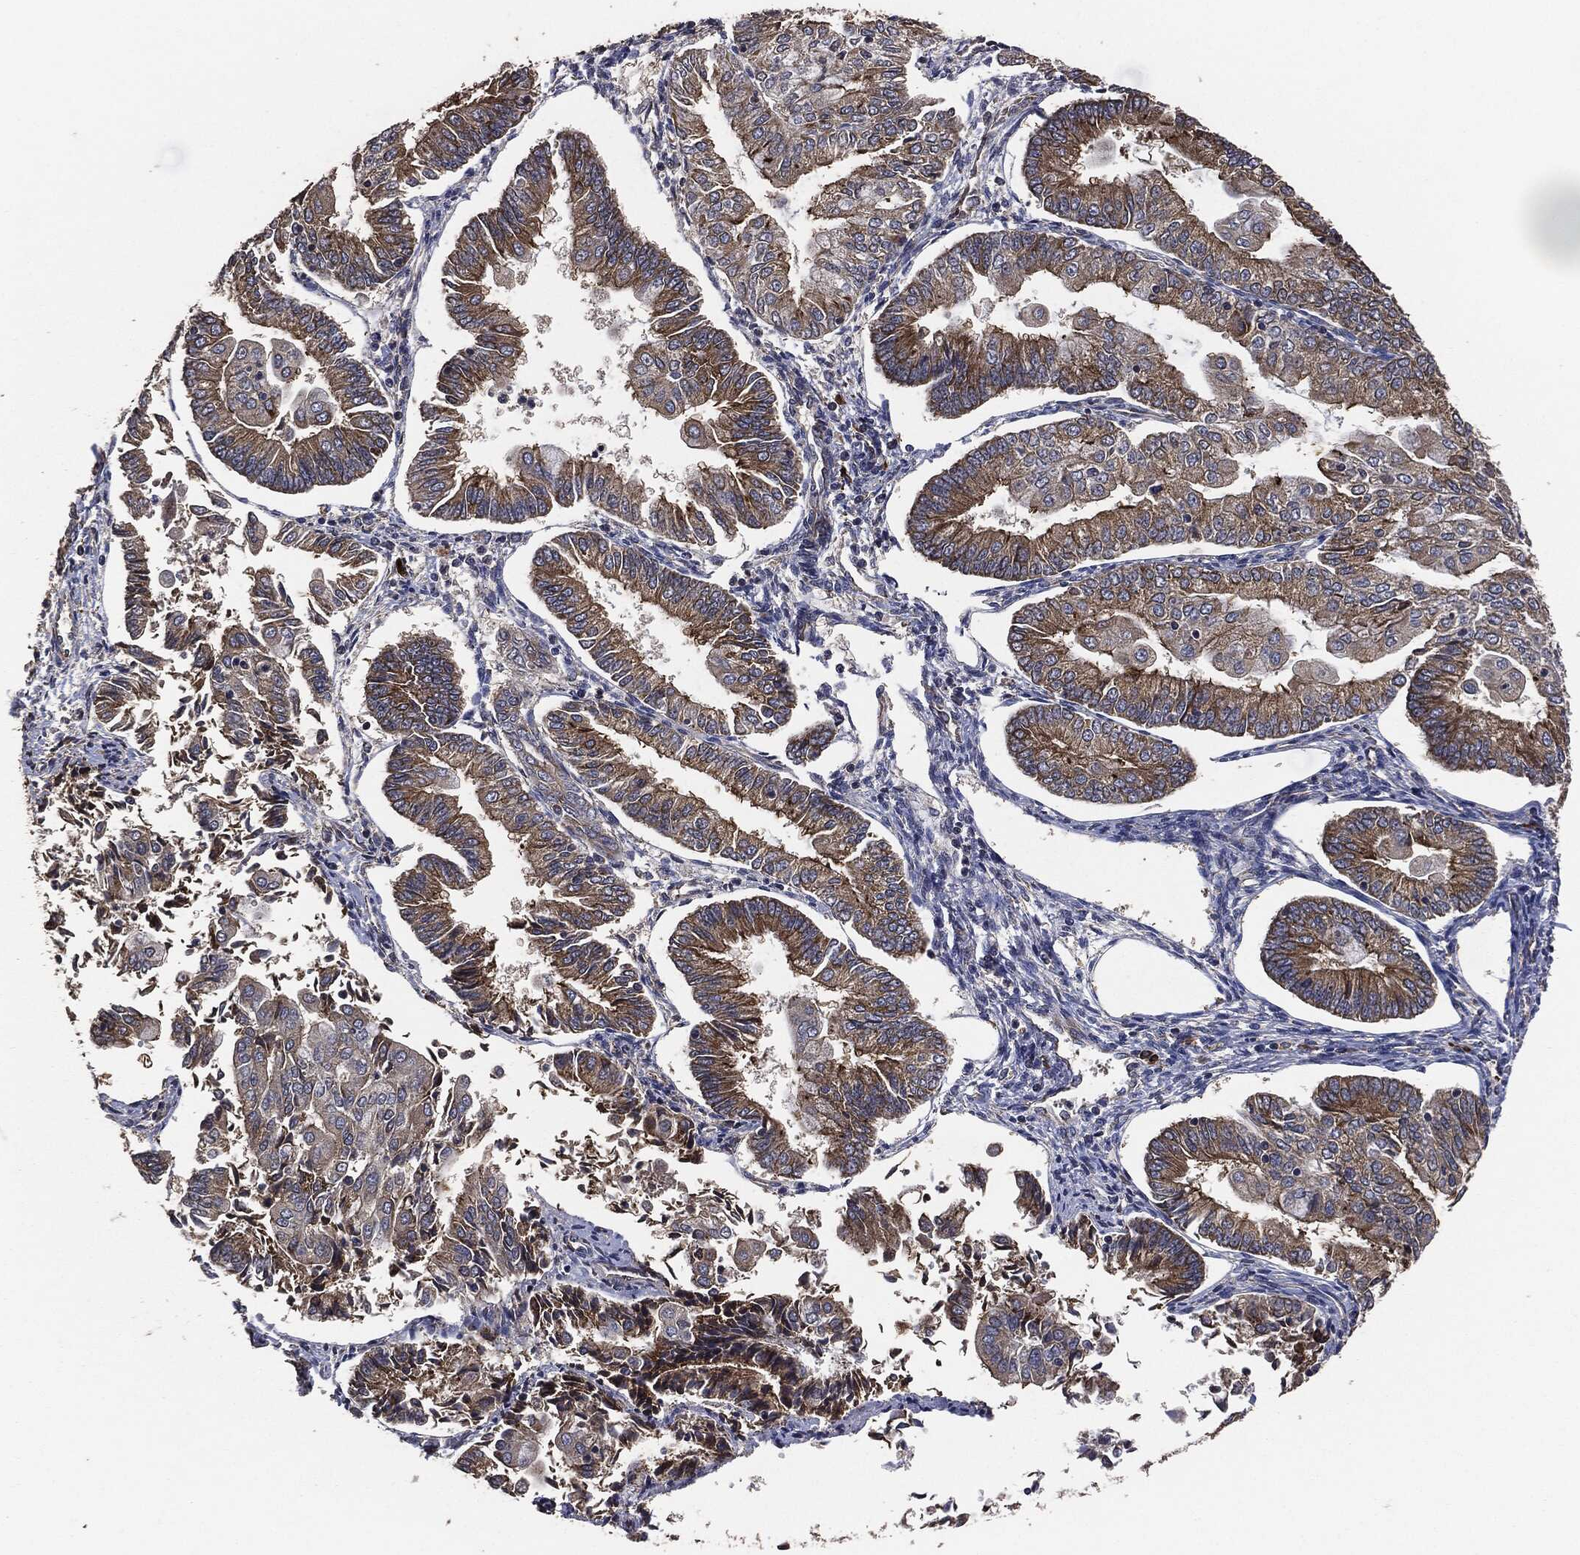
{"staining": {"intensity": "strong", "quantity": "25%-75%", "location": "cytoplasmic/membranous"}, "tissue": "endometrial cancer", "cell_type": "Tumor cells", "image_type": "cancer", "snomed": [{"axis": "morphology", "description": "Adenocarcinoma, NOS"}, {"axis": "topography", "description": "Endometrium"}], "caption": "Approximately 25%-75% of tumor cells in endometrial cancer (adenocarcinoma) show strong cytoplasmic/membranous protein staining as visualized by brown immunohistochemical staining.", "gene": "STK3", "patient": {"sex": "female", "age": 56}}